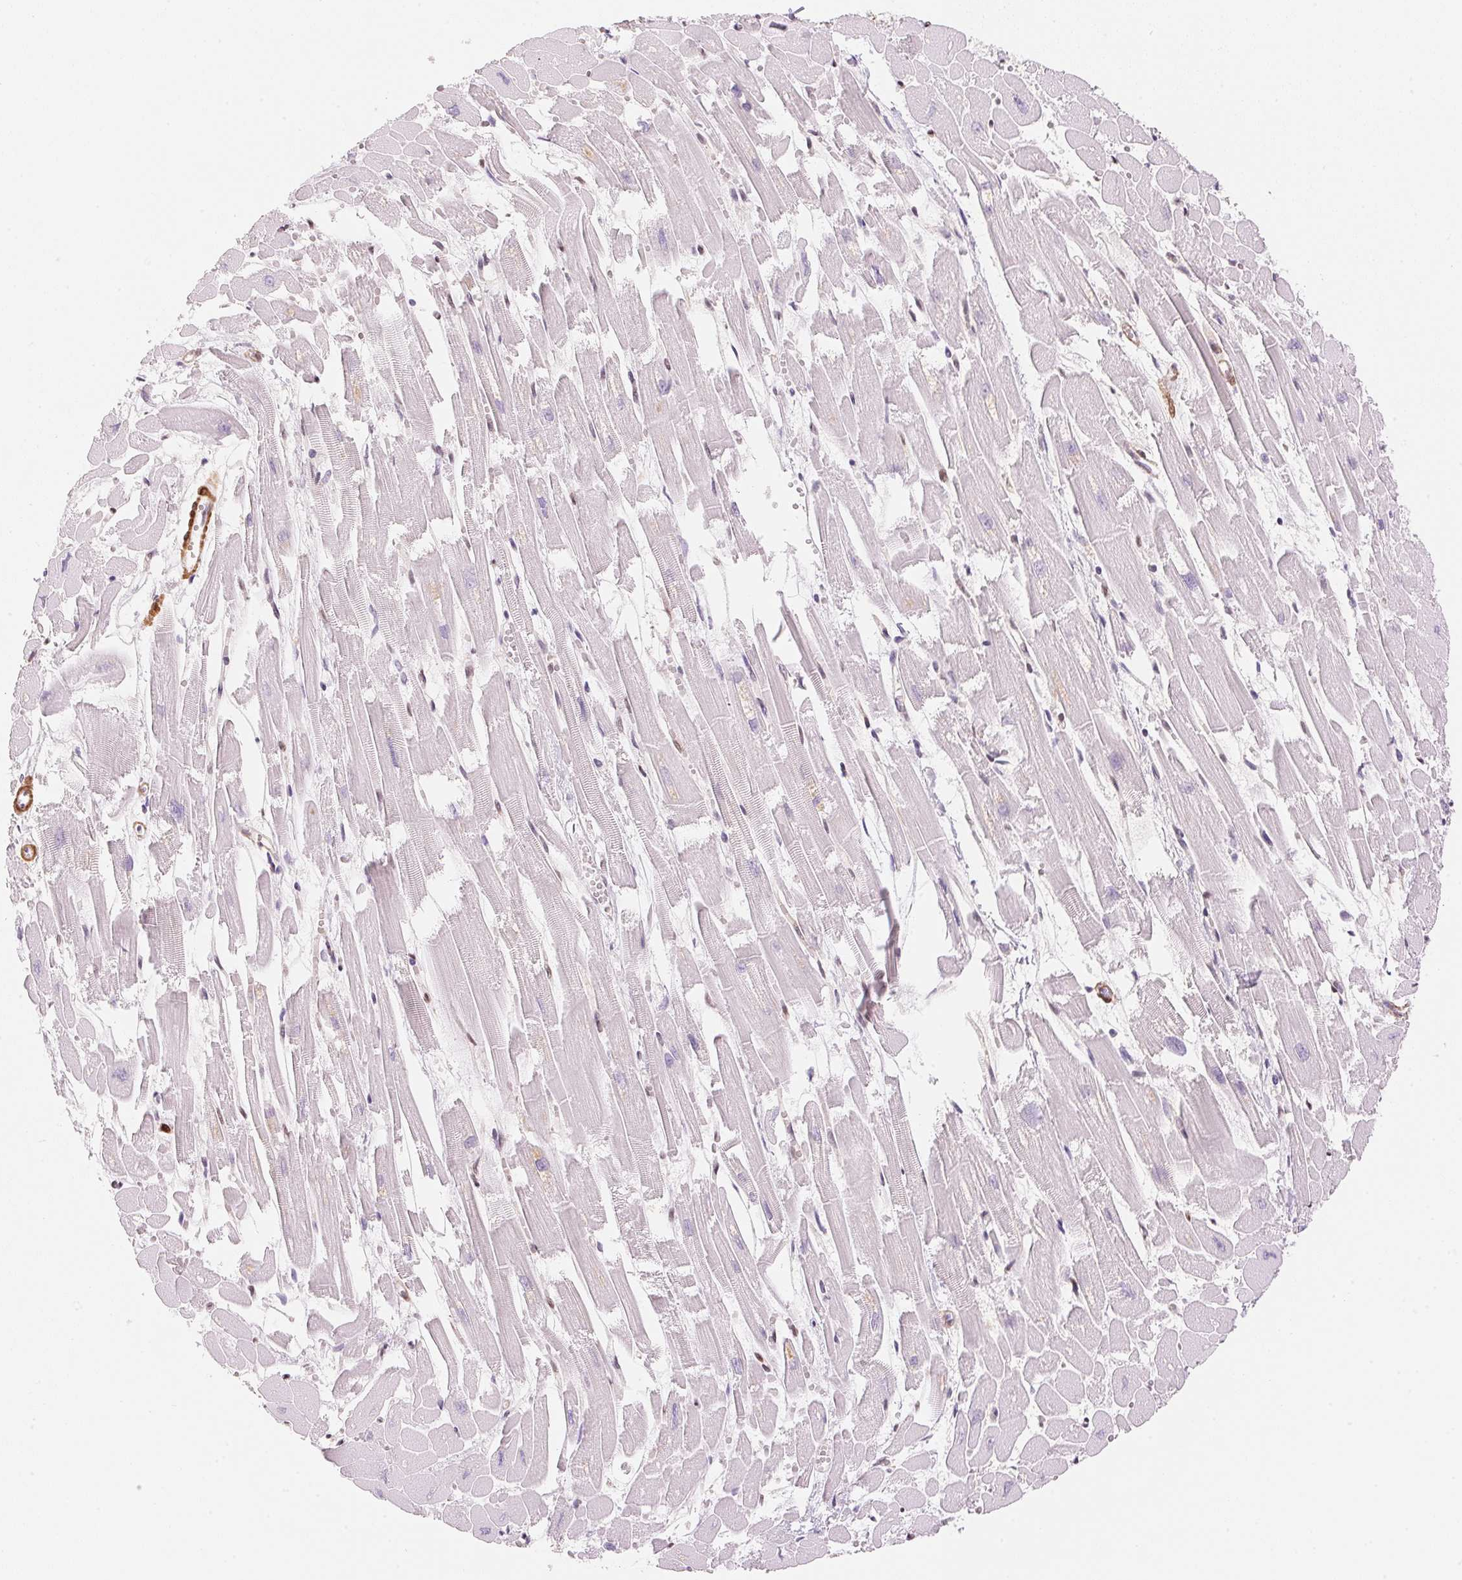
{"staining": {"intensity": "negative", "quantity": "none", "location": "none"}, "tissue": "heart muscle", "cell_type": "Cardiomyocytes", "image_type": "normal", "snomed": [{"axis": "morphology", "description": "Normal tissue, NOS"}, {"axis": "topography", "description": "Heart"}], "caption": "The image exhibits no staining of cardiomyocytes in normal heart muscle. (Brightfield microscopy of DAB (3,3'-diaminobenzidine) IHC at high magnification).", "gene": "SMTN", "patient": {"sex": "female", "age": 52}}